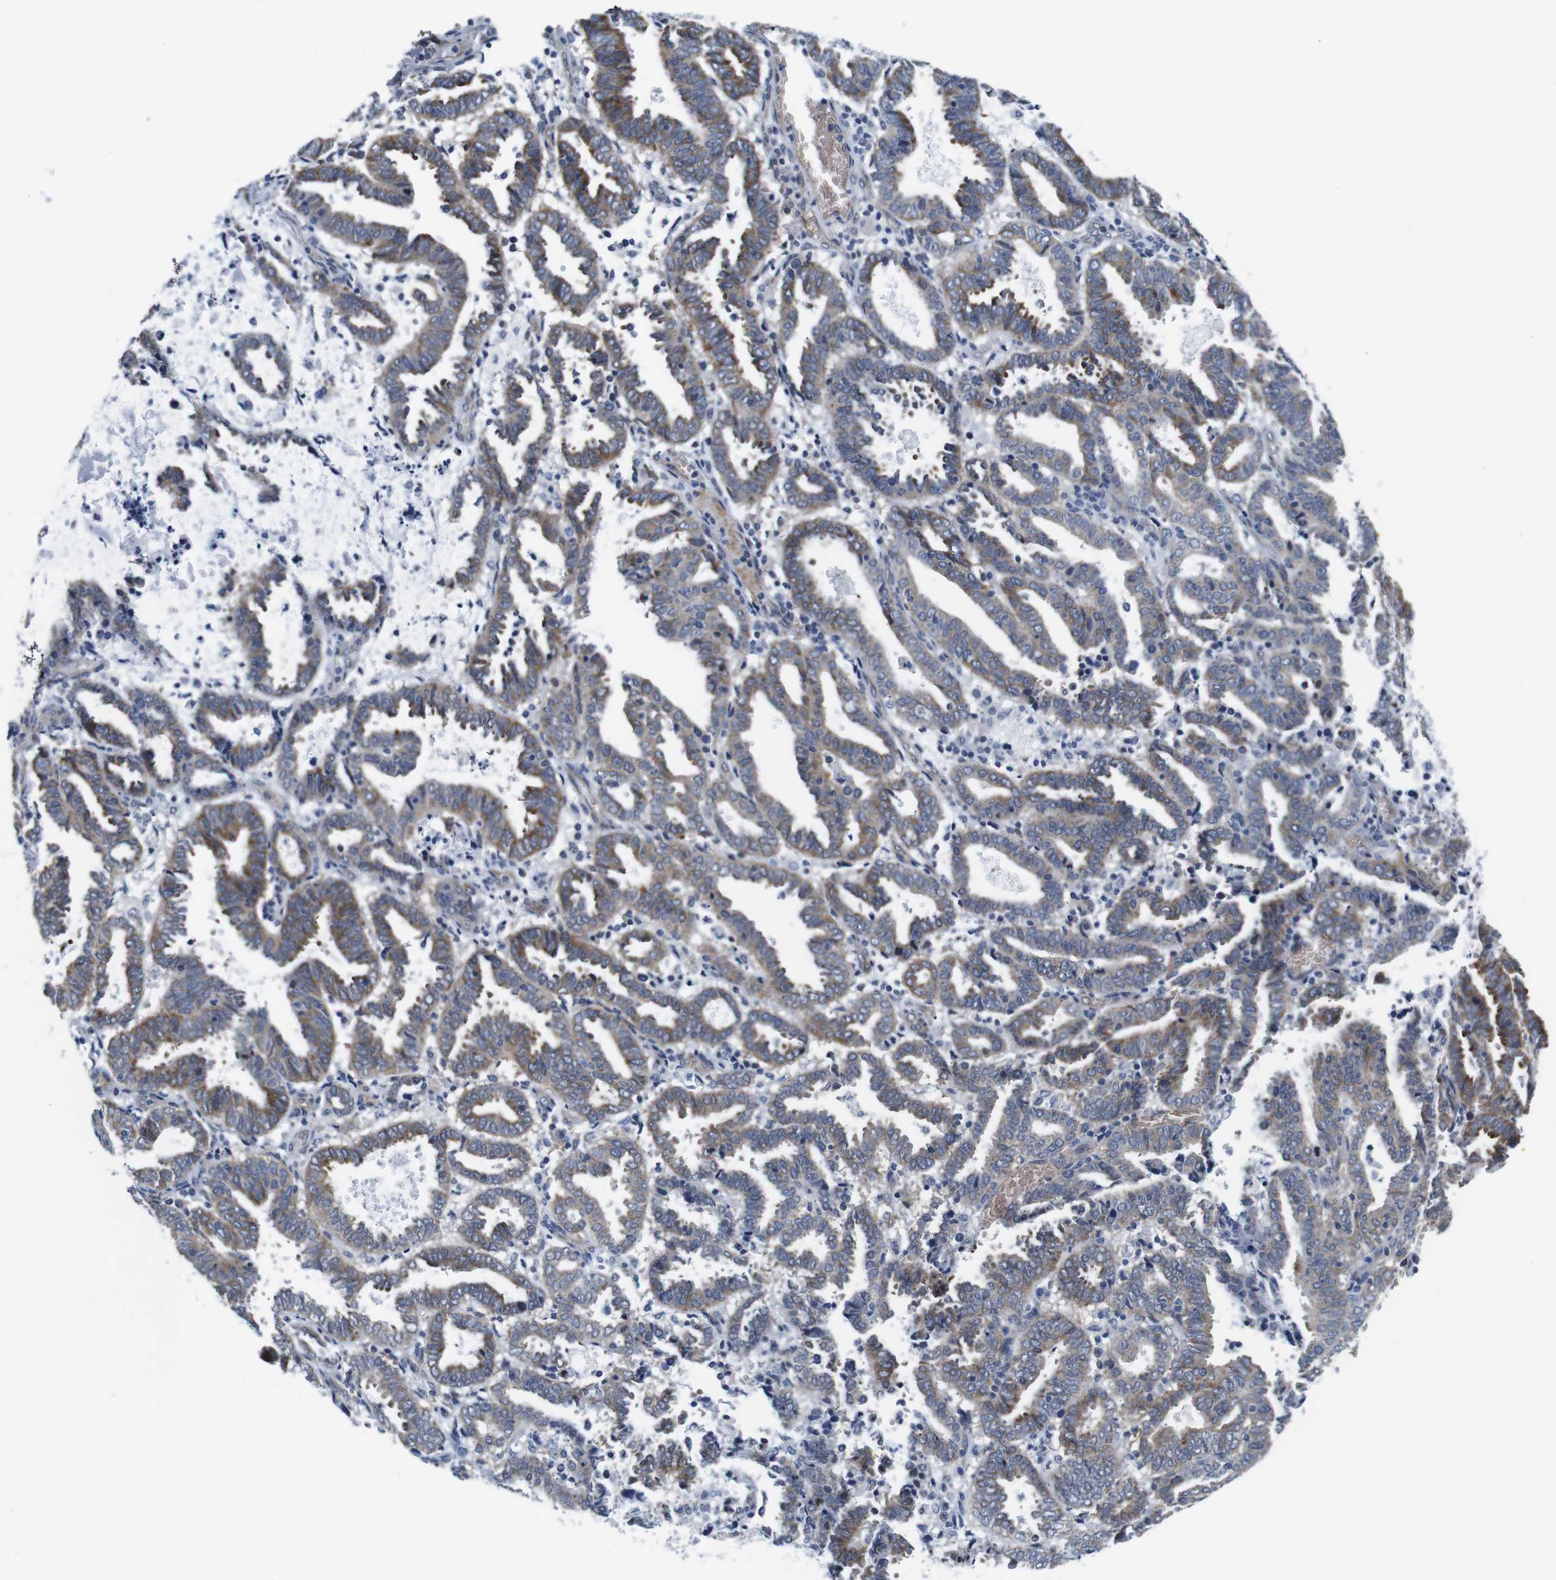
{"staining": {"intensity": "moderate", "quantity": ">75%", "location": "cytoplasmic/membranous"}, "tissue": "endometrial cancer", "cell_type": "Tumor cells", "image_type": "cancer", "snomed": [{"axis": "morphology", "description": "Adenocarcinoma, NOS"}, {"axis": "topography", "description": "Uterus"}], "caption": "A high-resolution histopathology image shows immunohistochemistry (IHC) staining of adenocarcinoma (endometrial), which exhibits moderate cytoplasmic/membranous positivity in approximately >75% of tumor cells.", "gene": "SOCS3", "patient": {"sex": "female", "age": 83}}